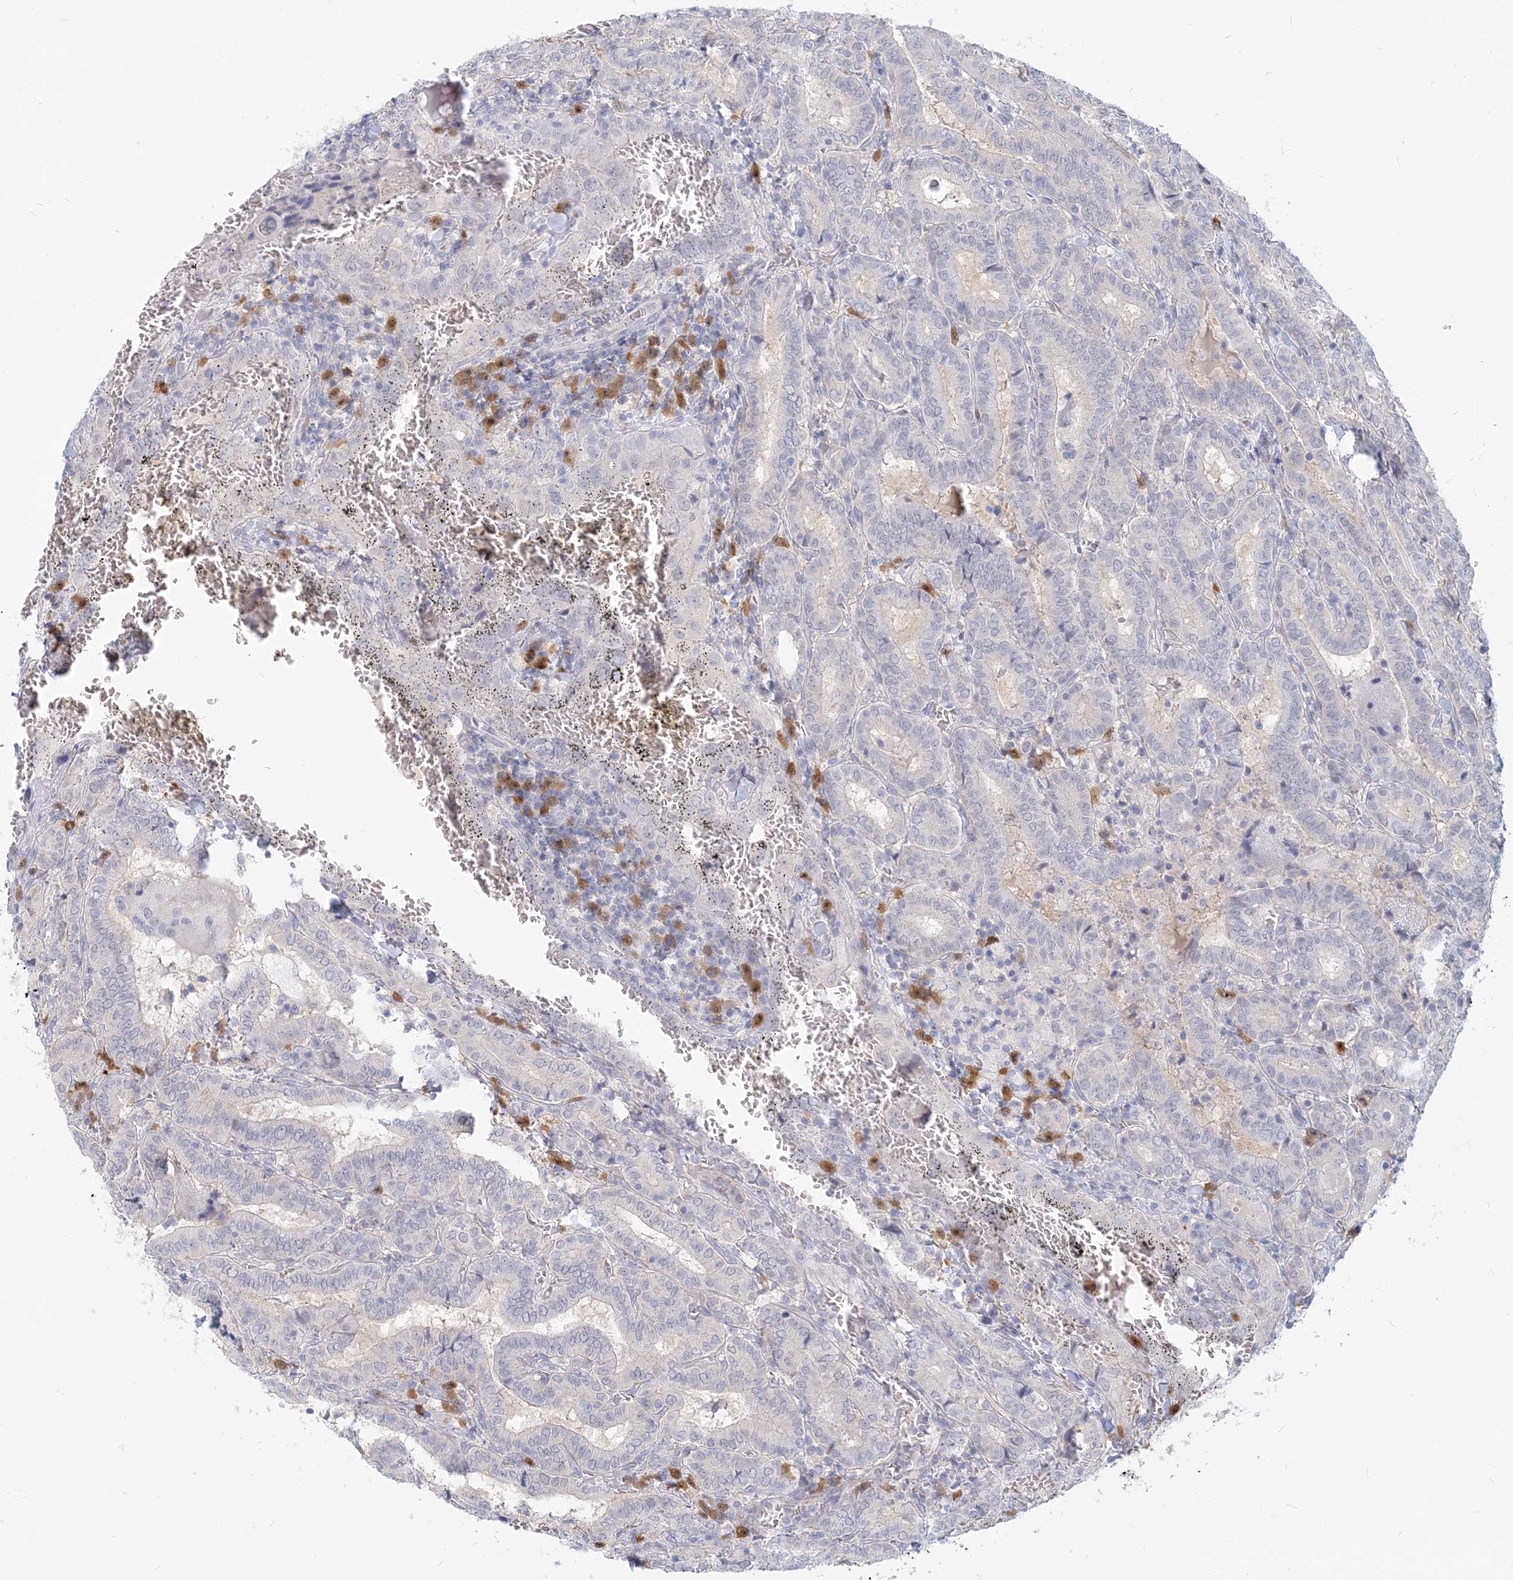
{"staining": {"intensity": "negative", "quantity": "none", "location": "none"}, "tissue": "thyroid cancer", "cell_type": "Tumor cells", "image_type": "cancer", "snomed": [{"axis": "morphology", "description": "Papillary adenocarcinoma, NOS"}, {"axis": "topography", "description": "Thyroid gland"}], "caption": "High magnification brightfield microscopy of thyroid cancer stained with DAB (3,3'-diaminobenzidine) (brown) and counterstained with hematoxylin (blue): tumor cells show no significant staining.", "gene": "GMPPA", "patient": {"sex": "female", "age": 72}}